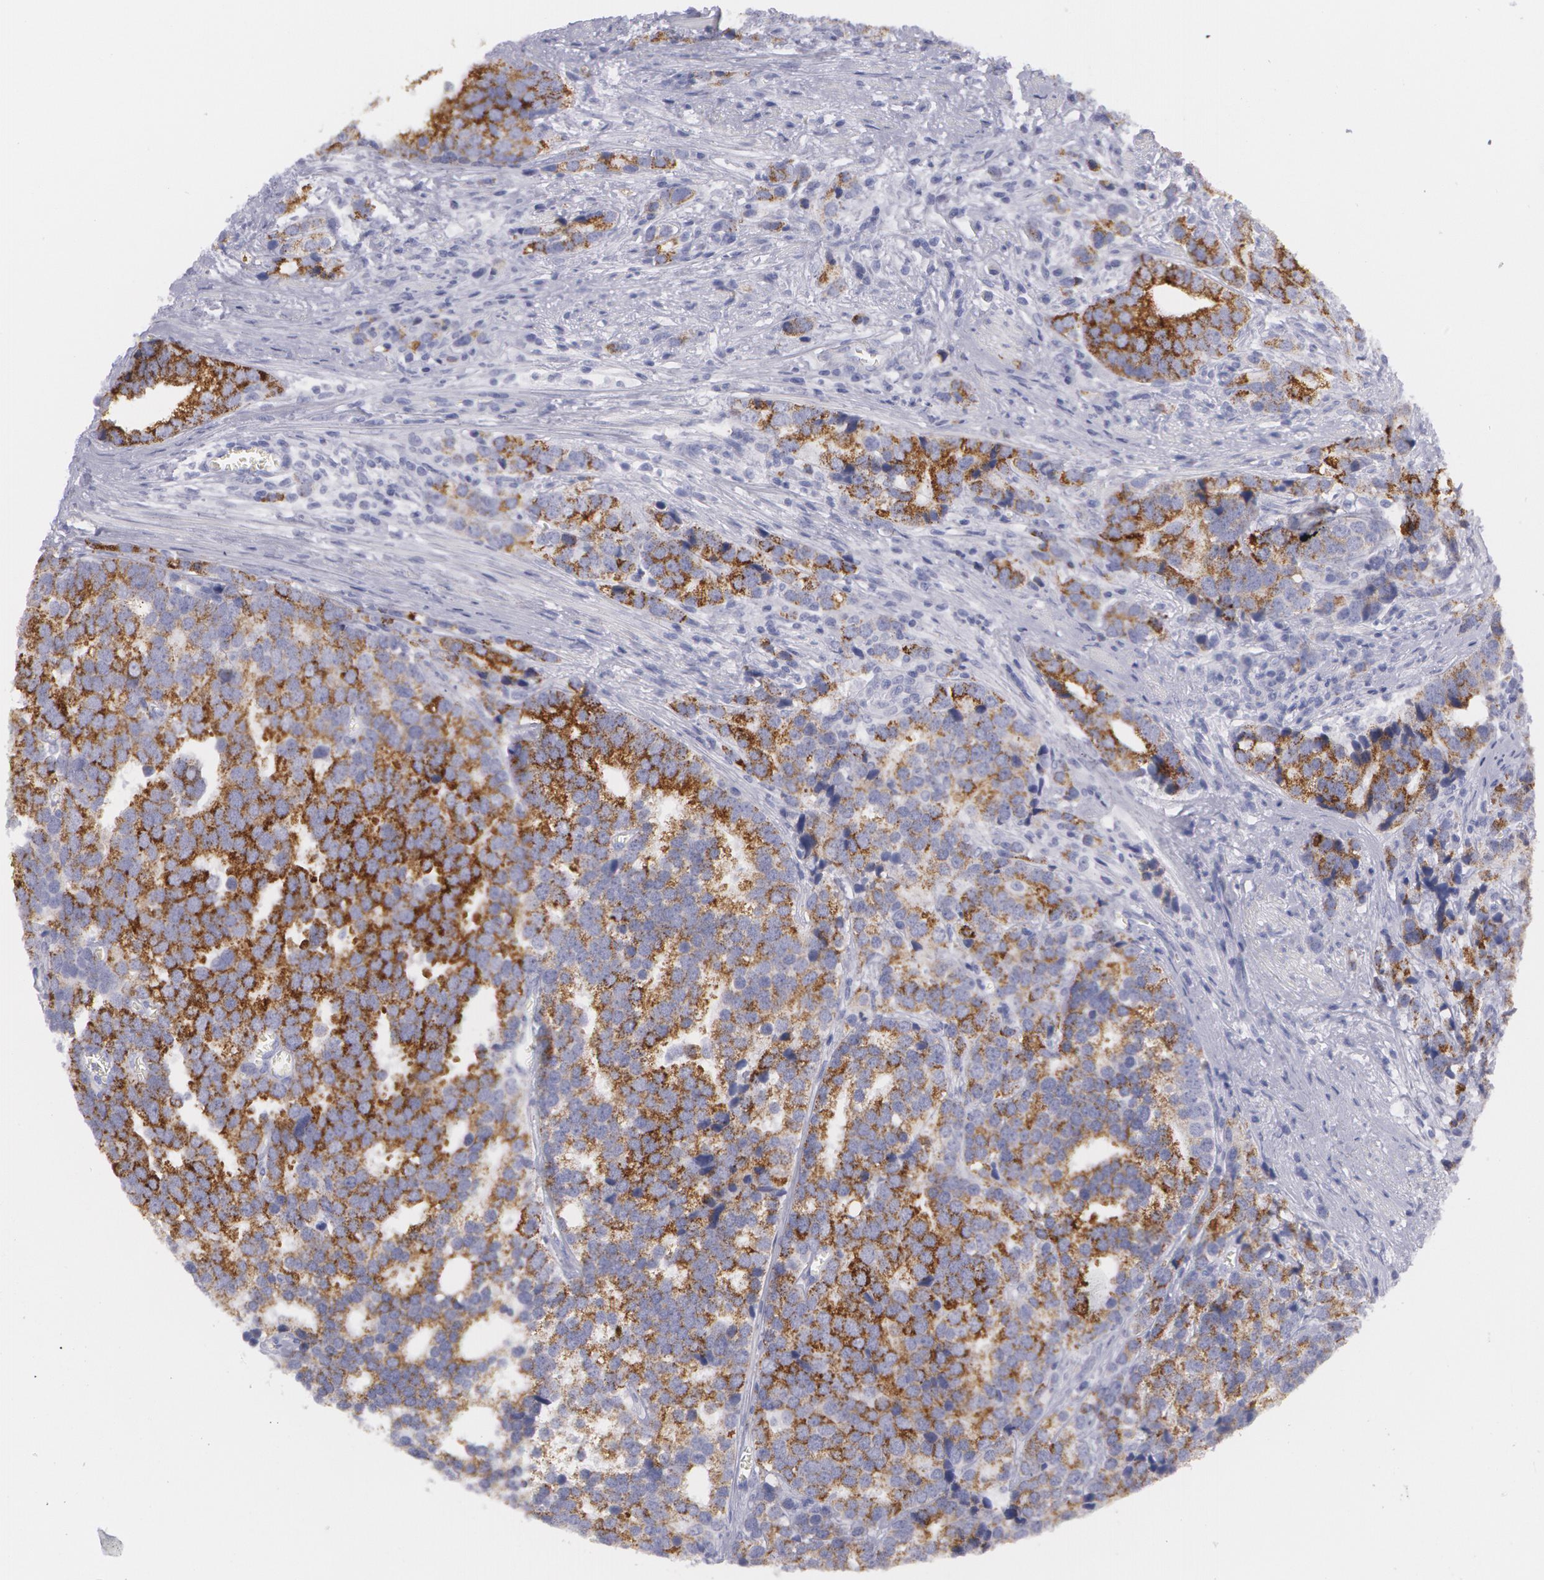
{"staining": {"intensity": "strong", "quantity": ">75%", "location": "cytoplasmic/membranous"}, "tissue": "prostate cancer", "cell_type": "Tumor cells", "image_type": "cancer", "snomed": [{"axis": "morphology", "description": "Adenocarcinoma, High grade"}, {"axis": "topography", "description": "Prostate"}], "caption": "Human prostate cancer stained for a protein (brown) shows strong cytoplasmic/membranous positive positivity in about >75% of tumor cells.", "gene": "AMACR", "patient": {"sex": "male", "age": 71}}